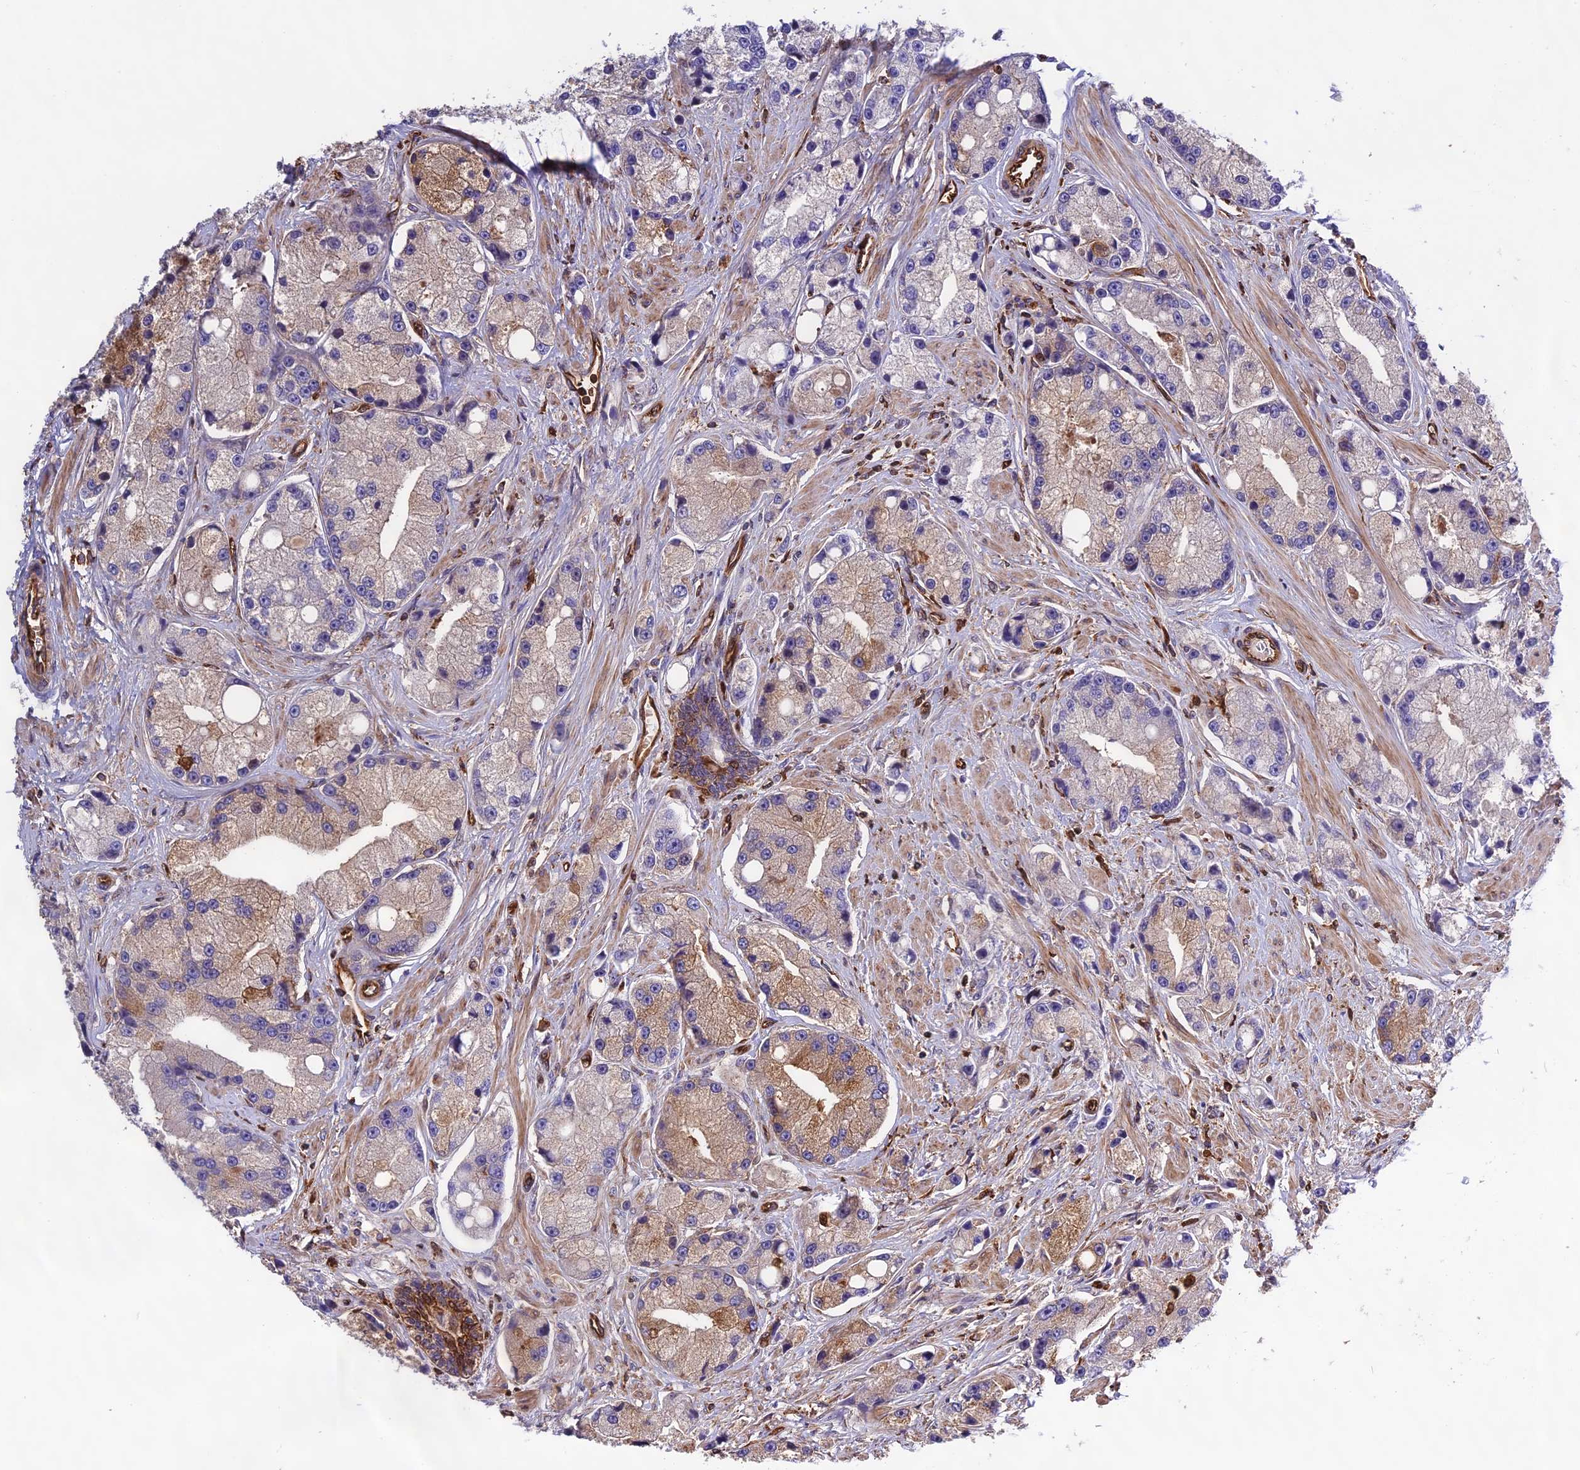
{"staining": {"intensity": "weak", "quantity": "<25%", "location": "cytoplasmic/membranous"}, "tissue": "prostate cancer", "cell_type": "Tumor cells", "image_type": "cancer", "snomed": [{"axis": "morphology", "description": "Adenocarcinoma, High grade"}, {"axis": "topography", "description": "Prostate"}], "caption": "An IHC image of prostate cancer is shown. There is no staining in tumor cells of prostate cancer.", "gene": "CD99L2", "patient": {"sex": "male", "age": 74}}